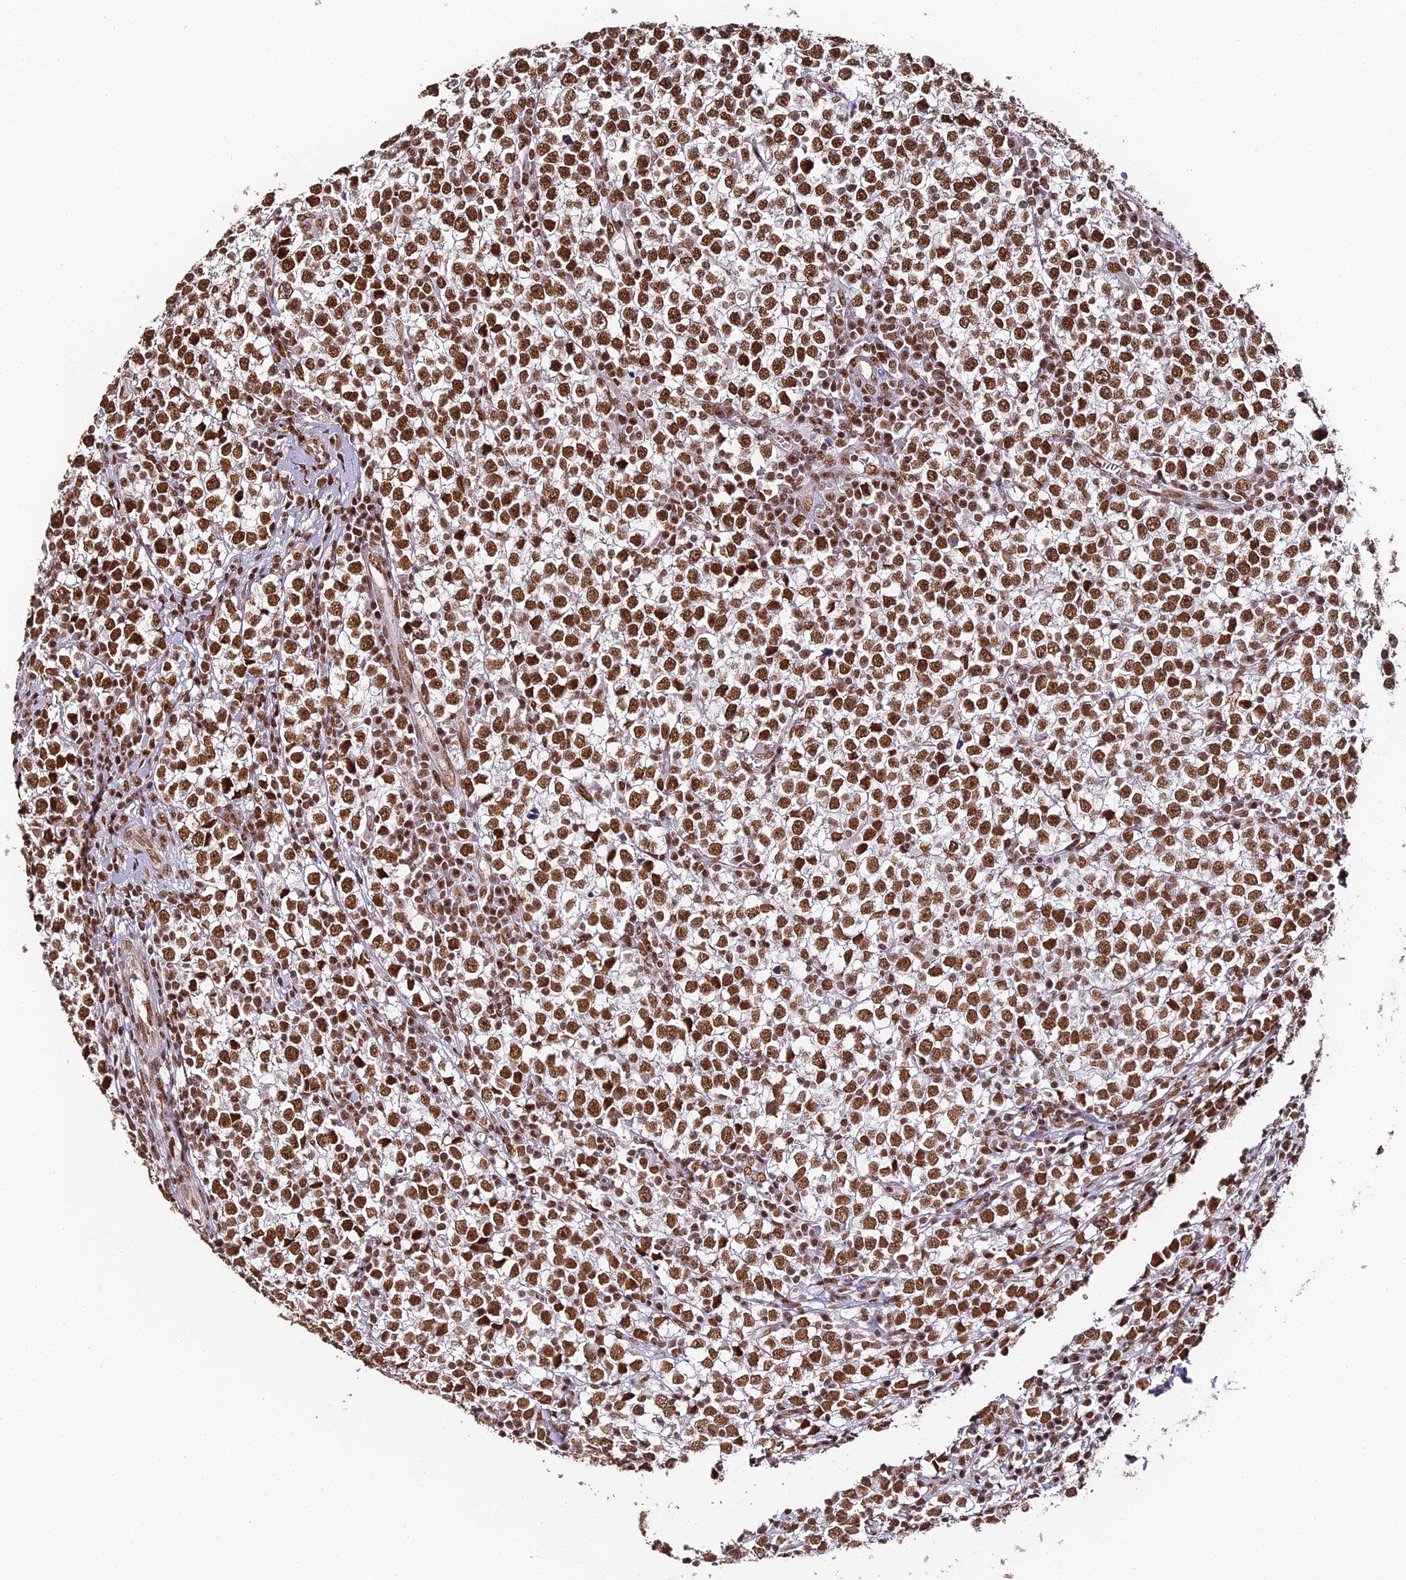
{"staining": {"intensity": "moderate", "quantity": ">75%", "location": "nuclear"}, "tissue": "testis cancer", "cell_type": "Tumor cells", "image_type": "cancer", "snomed": [{"axis": "morphology", "description": "Seminoma, NOS"}, {"axis": "topography", "description": "Testis"}], "caption": "Testis cancer (seminoma) tissue shows moderate nuclear positivity in approximately >75% of tumor cells, visualized by immunohistochemistry.", "gene": "HNRNPA1", "patient": {"sex": "male", "age": 65}}